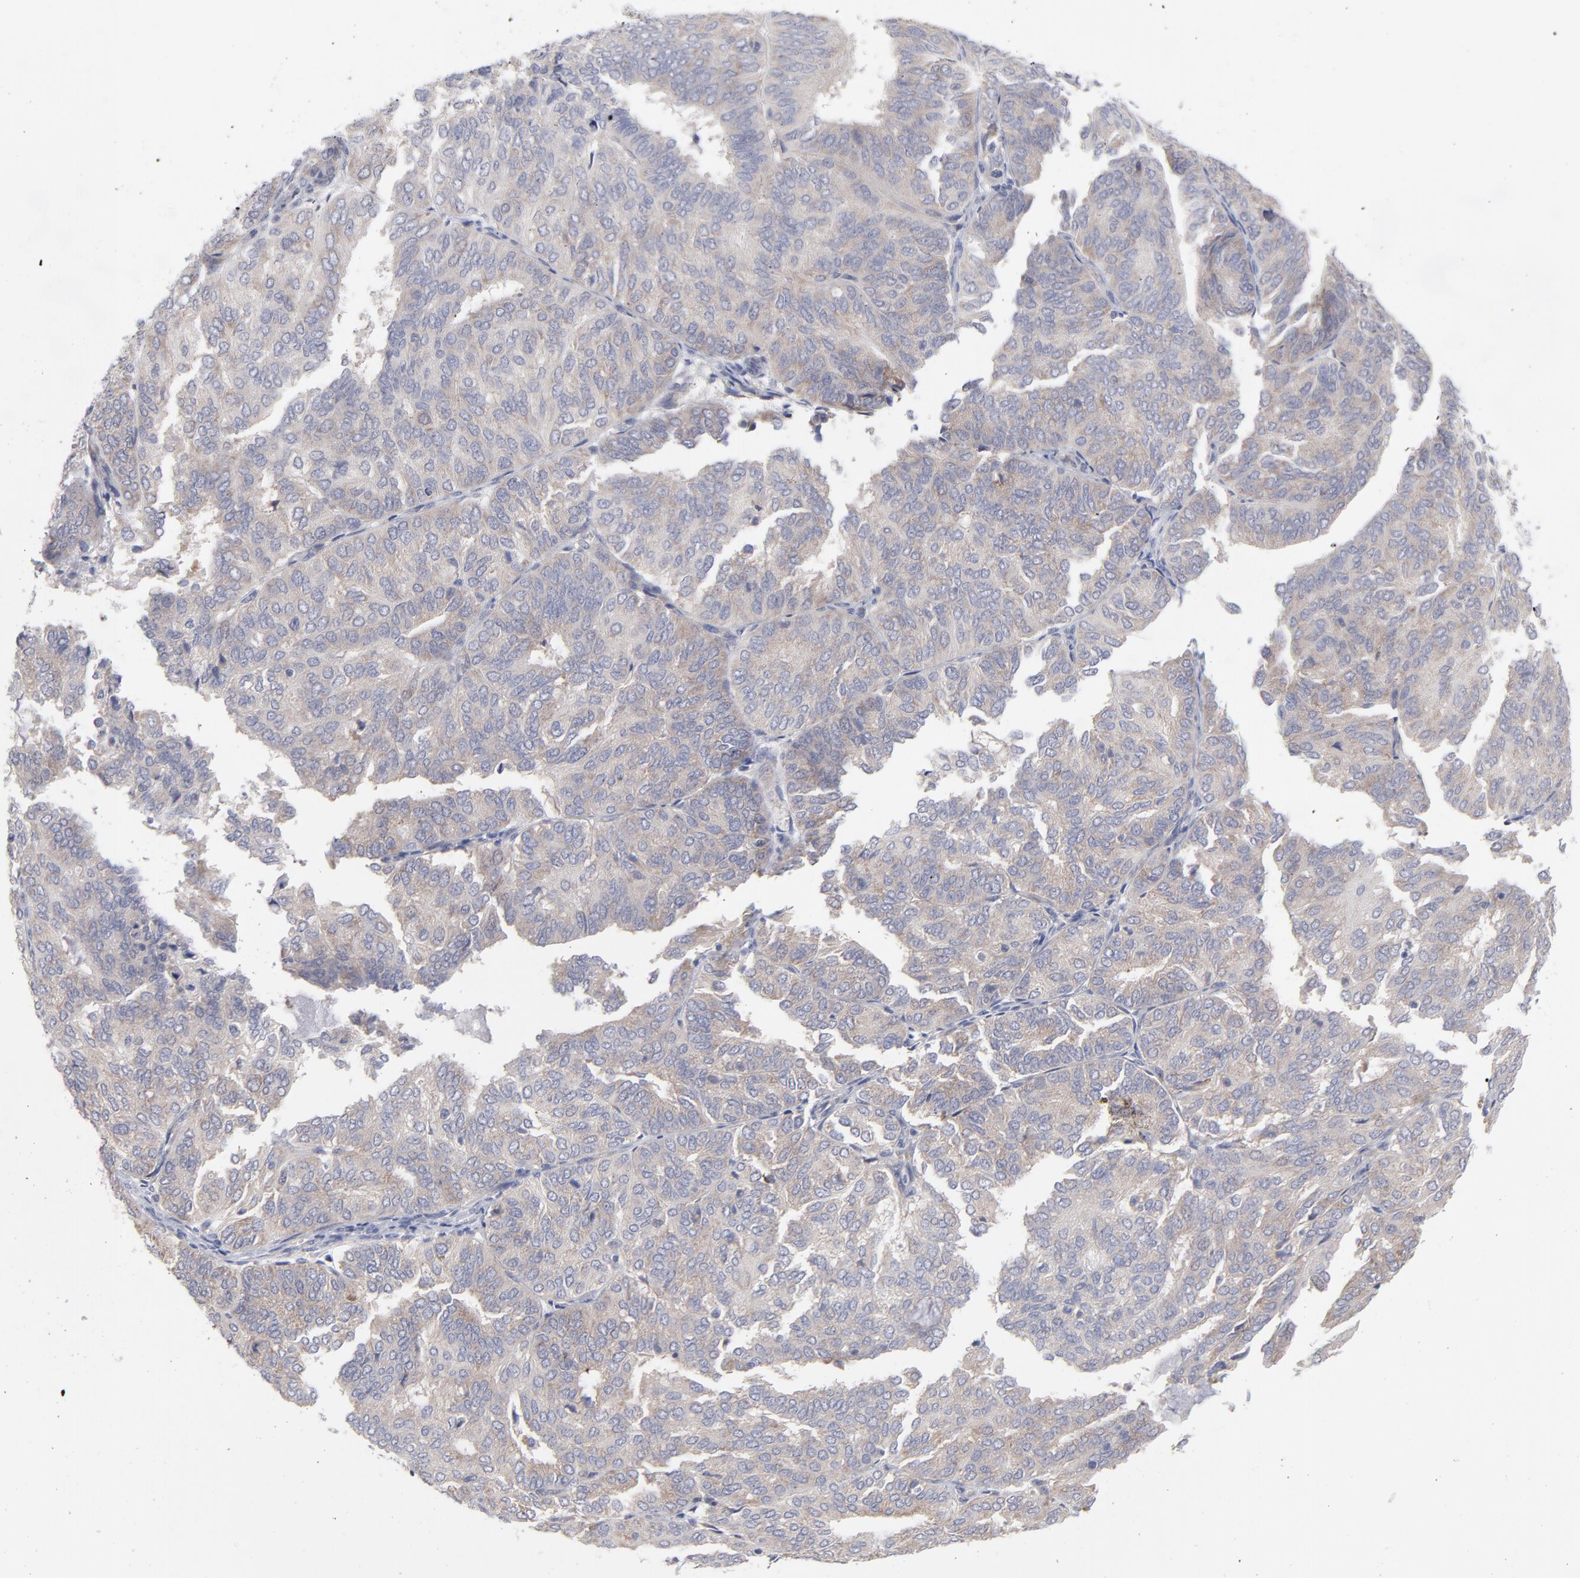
{"staining": {"intensity": "negative", "quantity": "none", "location": "none"}, "tissue": "endometrial cancer", "cell_type": "Tumor cells", "image_type": "cancer", "snomed": [{"axis": "morphology", "description": "Adenocarcinoma, NOS"}, {"axis": "topography", "description": "Endometrium"}], "caption": "Immunohistochemistry micrograph of human endometrial cancer stained for a protein (brown), which shows no staining in tumor cells.", "gene": "RPS24", "patient": {"sex": "female", "age": 59}}